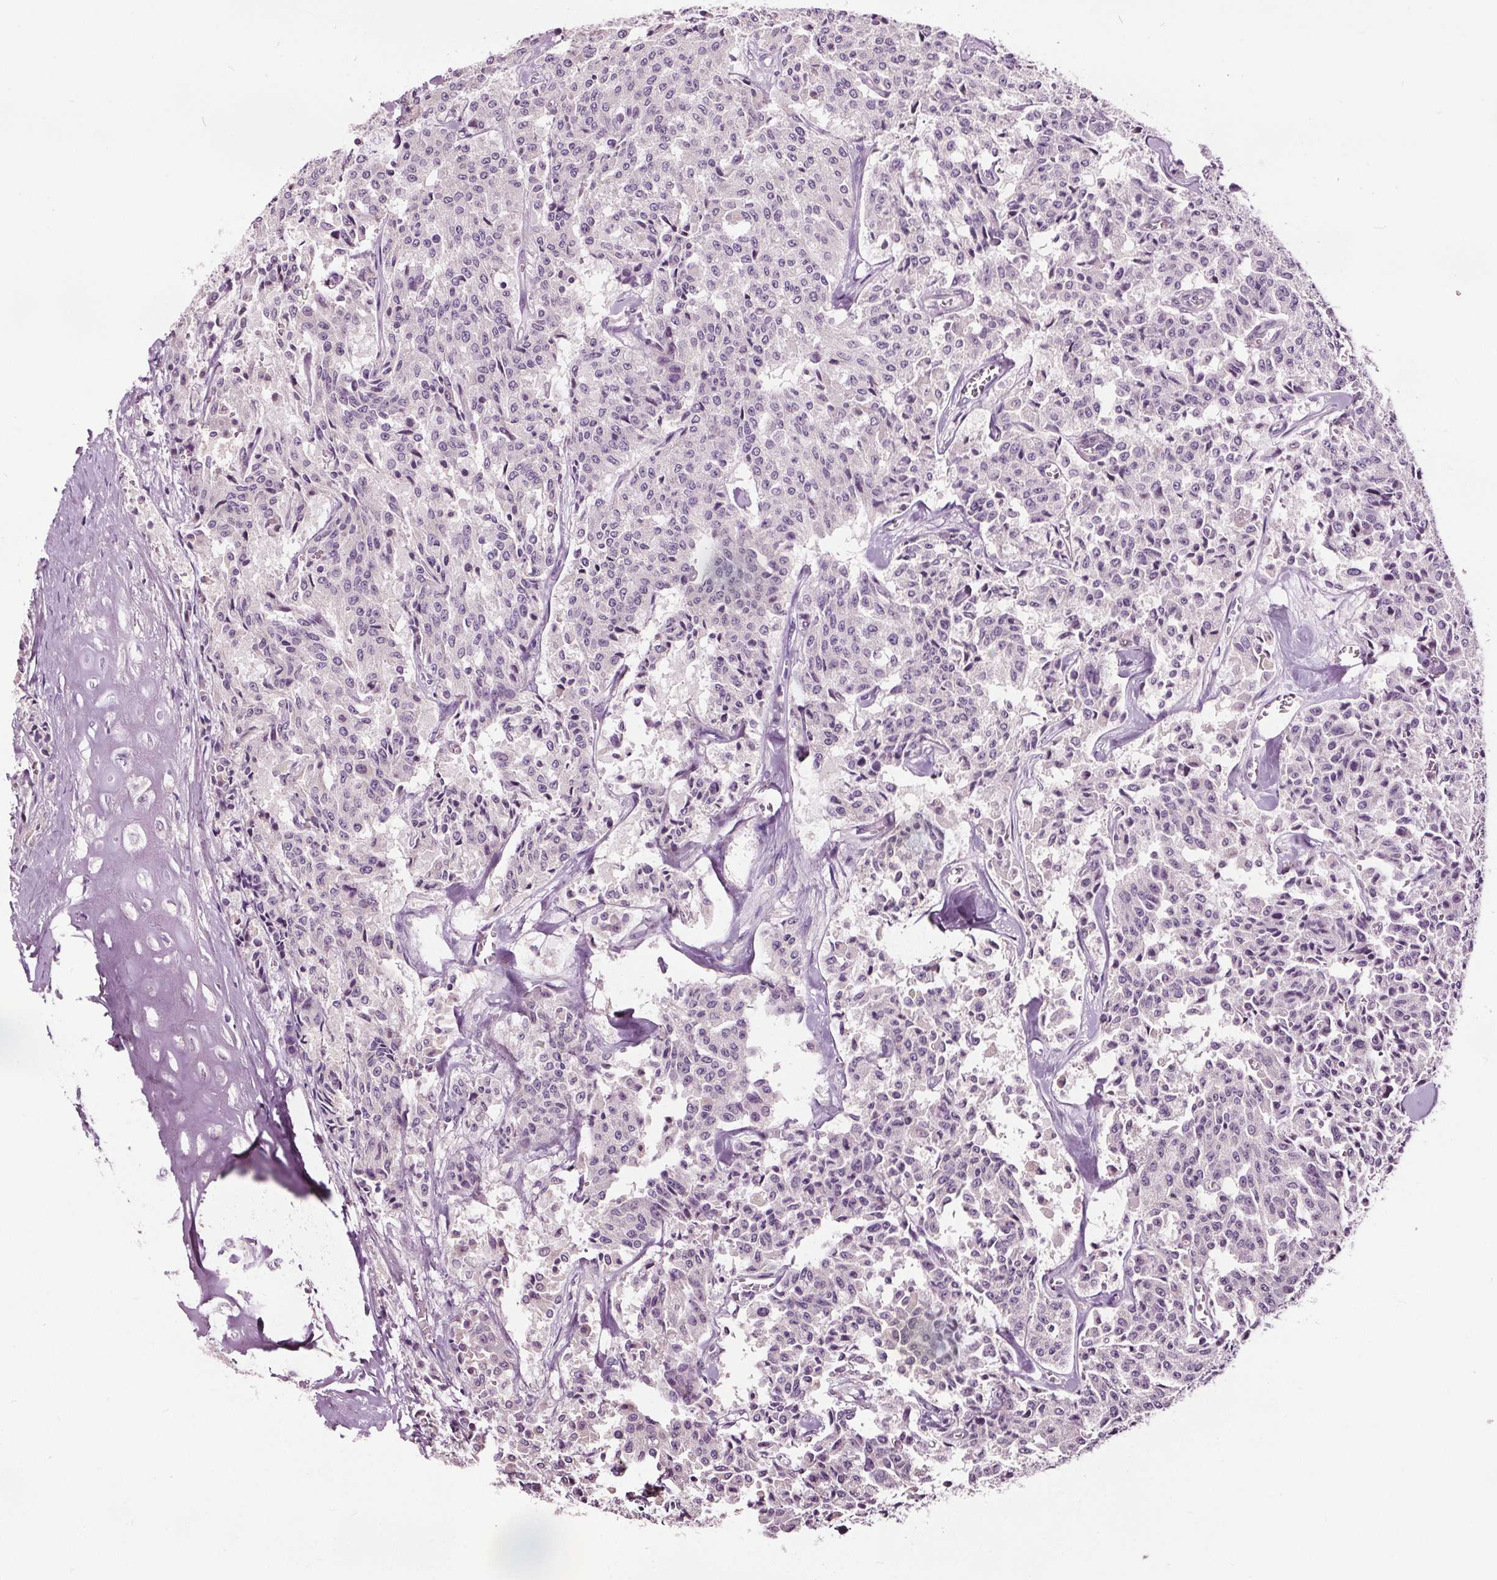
{"staining": {"intensity": "negative", "quantity": "none", "location": "none"}, "tissue": "carcinoid", "cell_type": "Tumor cells", "image_type": "cancer", "snomed": [{"axis": "morphology", "description": "Carcinoid, malignant, NOS"}, {"axis": "topography", "description": "Lung"}], "caption": "A photomicrograph of human carcinoid is negative for staining in tumor cells.", "gene": "RASA1", "patient": {"sex": "male", "age": 71}}